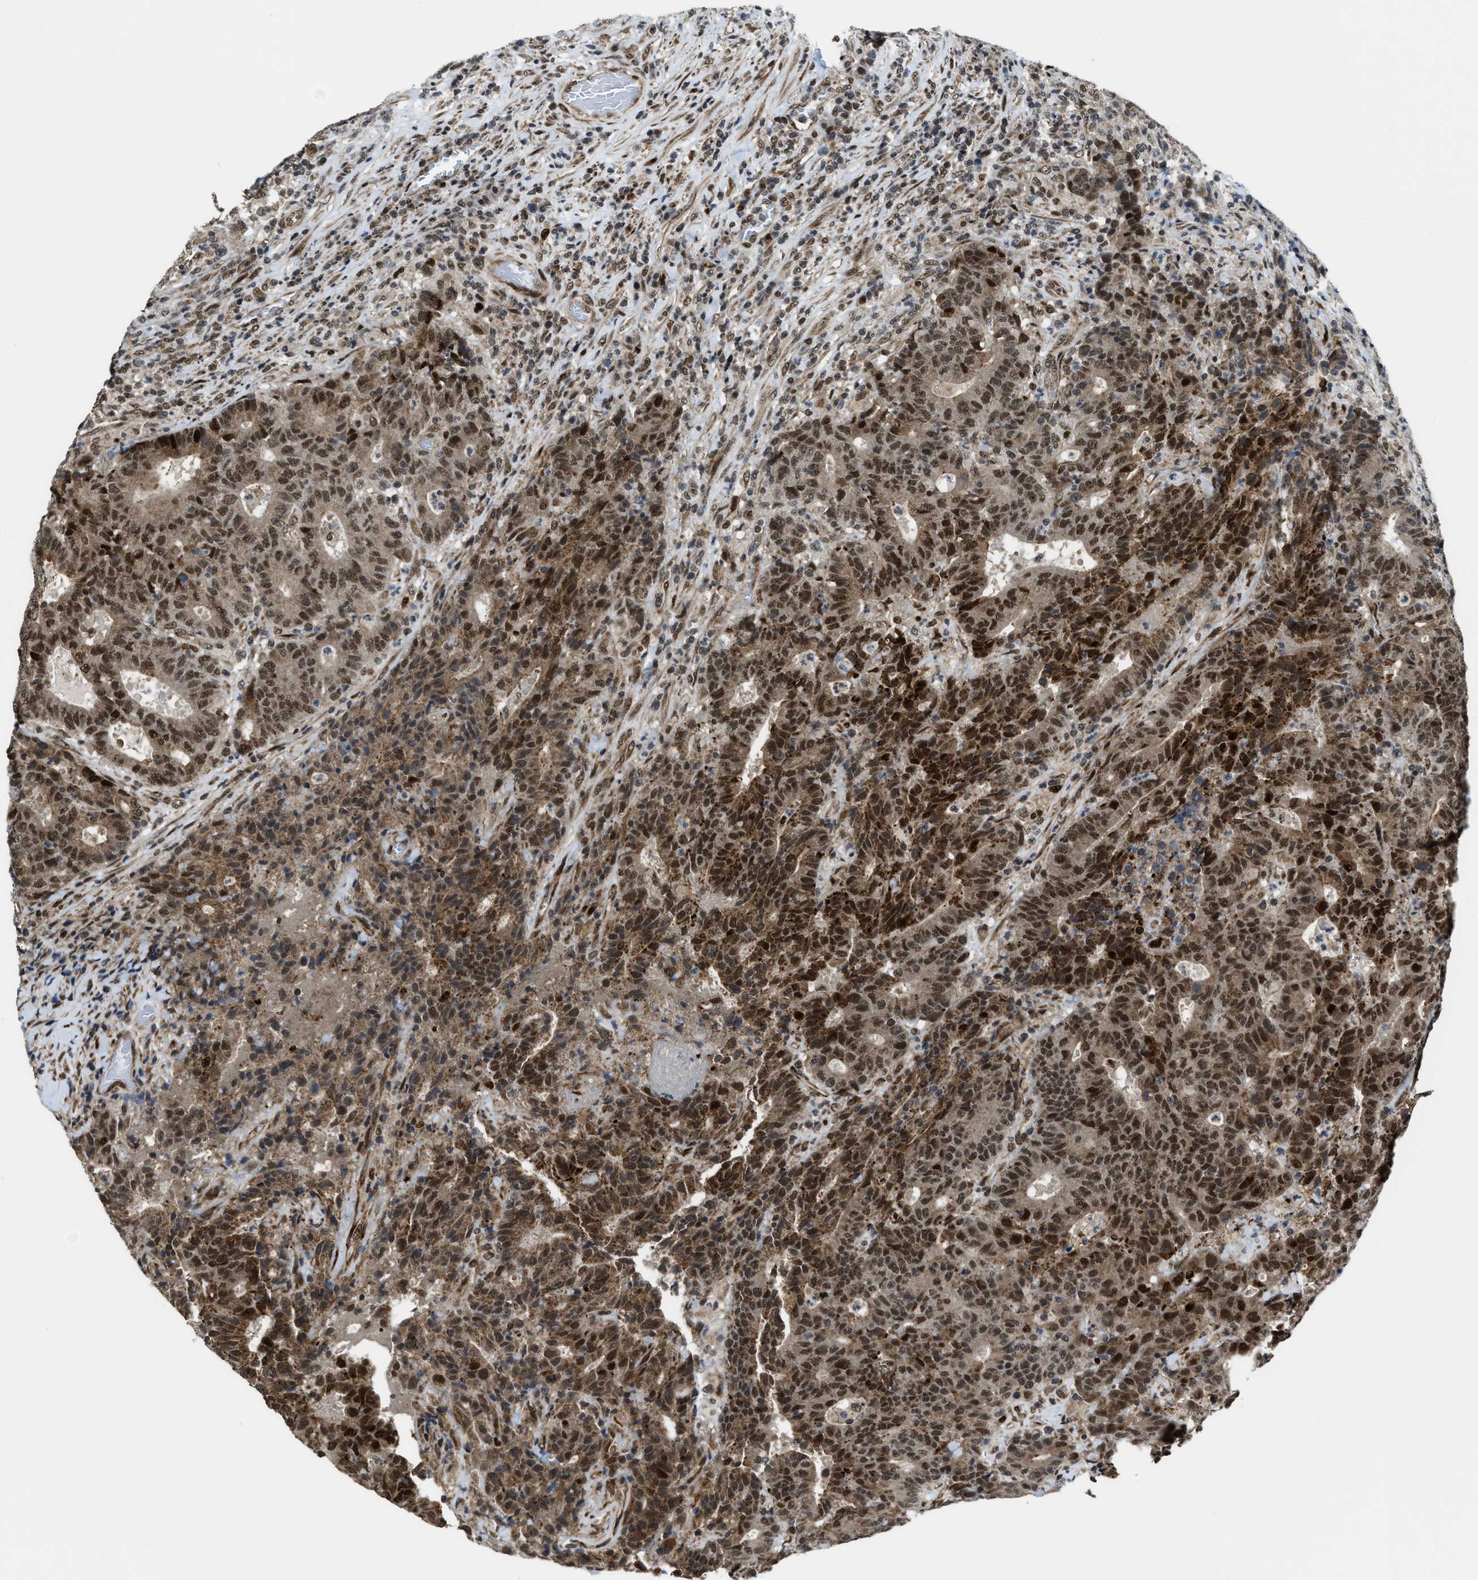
{"staining": {"intensity": "moderate", "quantity": ">75%", "location": "cytoplasmic/membranous,nuclear"}, "tissue": "colorectal cancer", "cell_type": "Tumor cells", "image_type": "cancer", "snomed": [{"axis": "morphology", "description": "Adenocarcinoma, NOS"}, {"axis": "topography", "description": "Colon"}], "caption": "Protein positivity by immunohistochemistry exhibits moderate cytoplasmic/membranous and nuclear expression in approximately >75% of tumor cells in colorectal cancer (adenocarcinoma).", "gene": "ZNF250", "patient": {"sex": "female", "age": 75}}